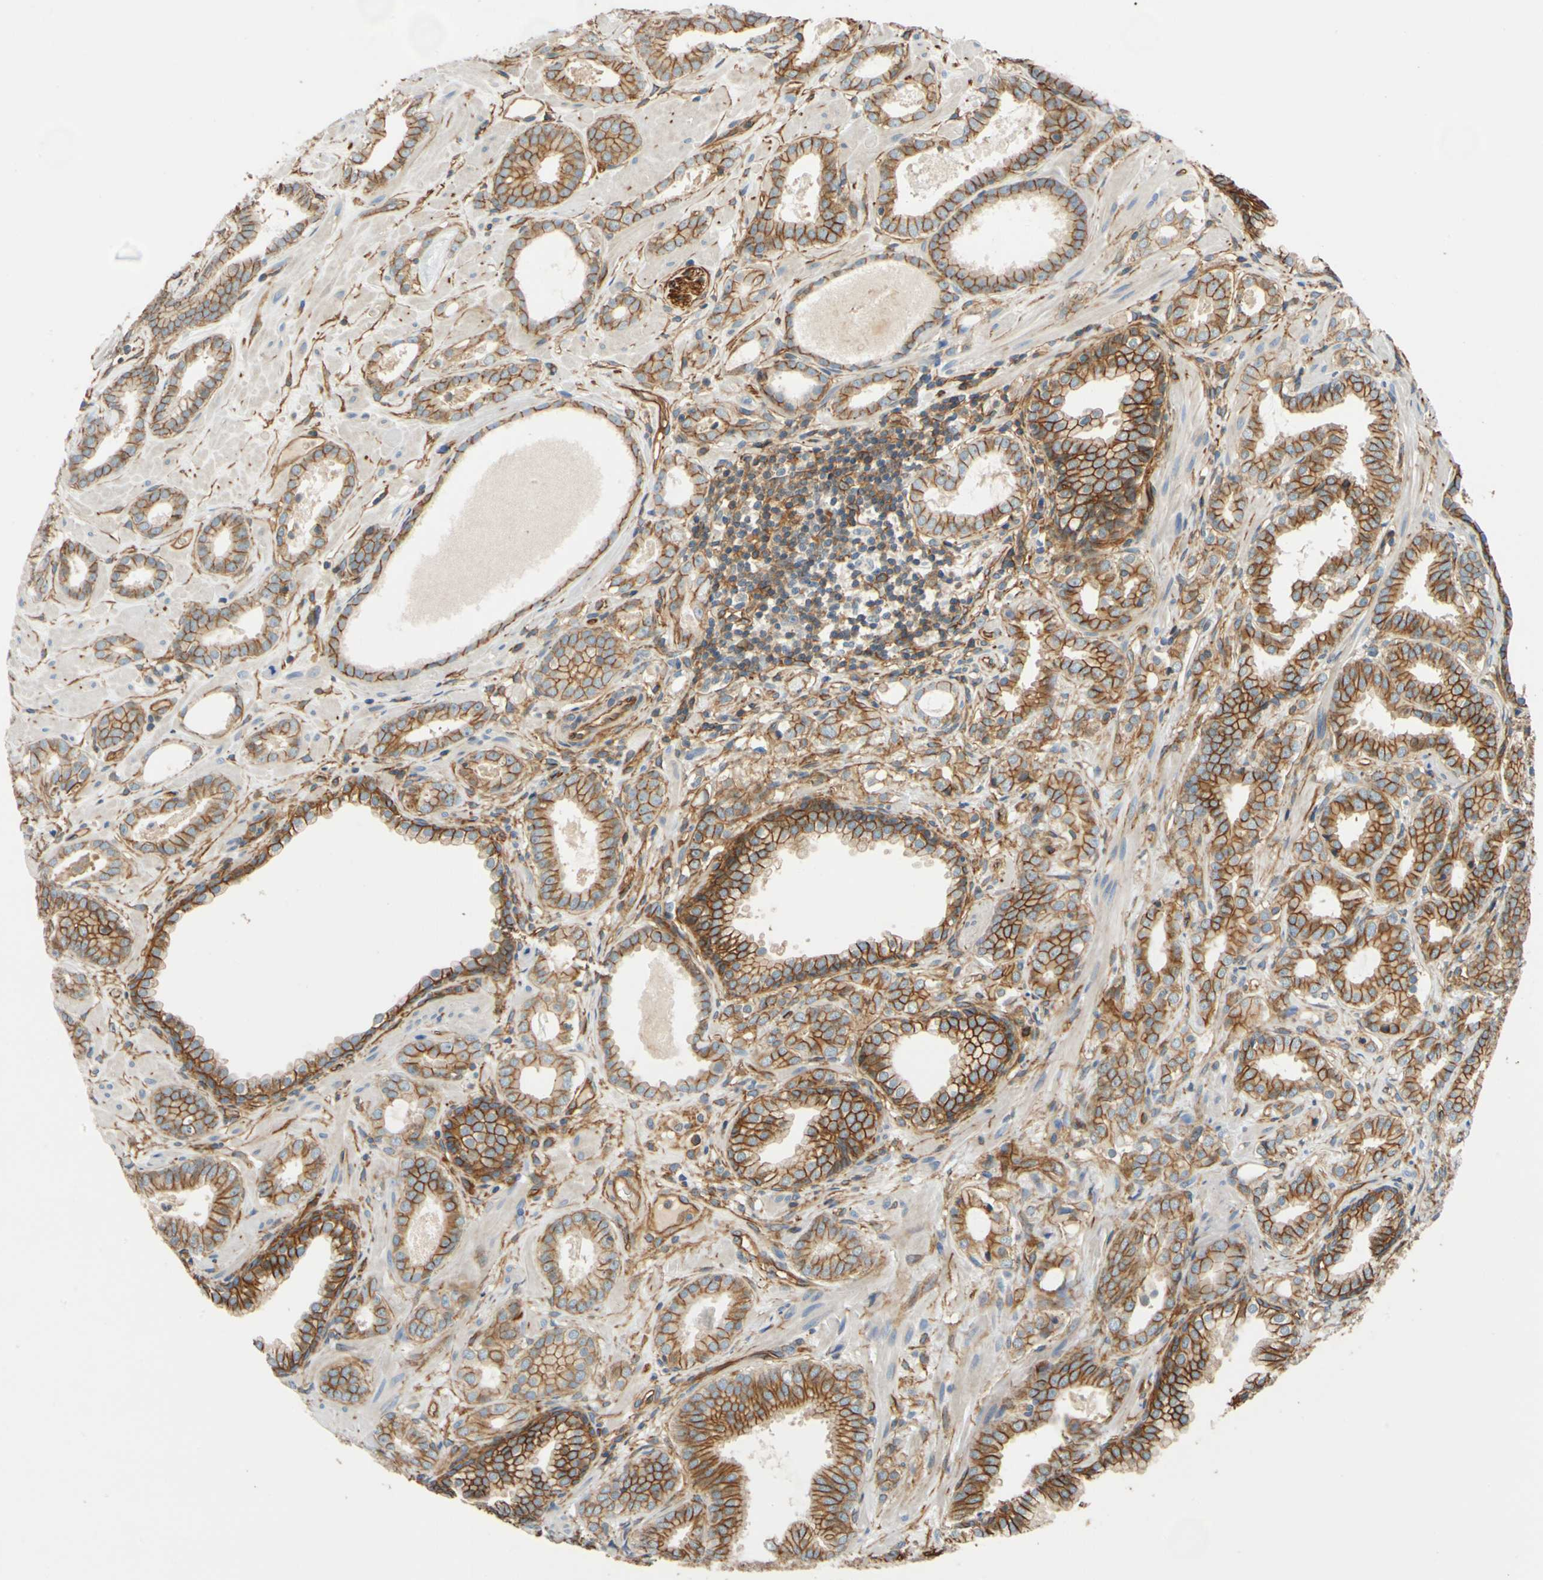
{"staining": {"intensity": "strong", "quantity": ">75%", "location": "cytoplasmic/membranous"}, "tissue": "prostate cancer", "cell_type": "Tumor cells", "image_type": "cancer", "snomed": [{"axis": "morphology", "description": "Adenocarcinoma, Low grade"}, {"axis": "topography", "description": "Prostate"}], "caption": "IHC of human low-grade adenocarcinoma (prostate) reveals high levels of strong cytoplasmic/membranous expression in about >75% of tumor cells. (IHC, brightfield microscopy, high magnification).", "gene": "SPTAN1", "patient": {"sex": "male", "age": 57}}